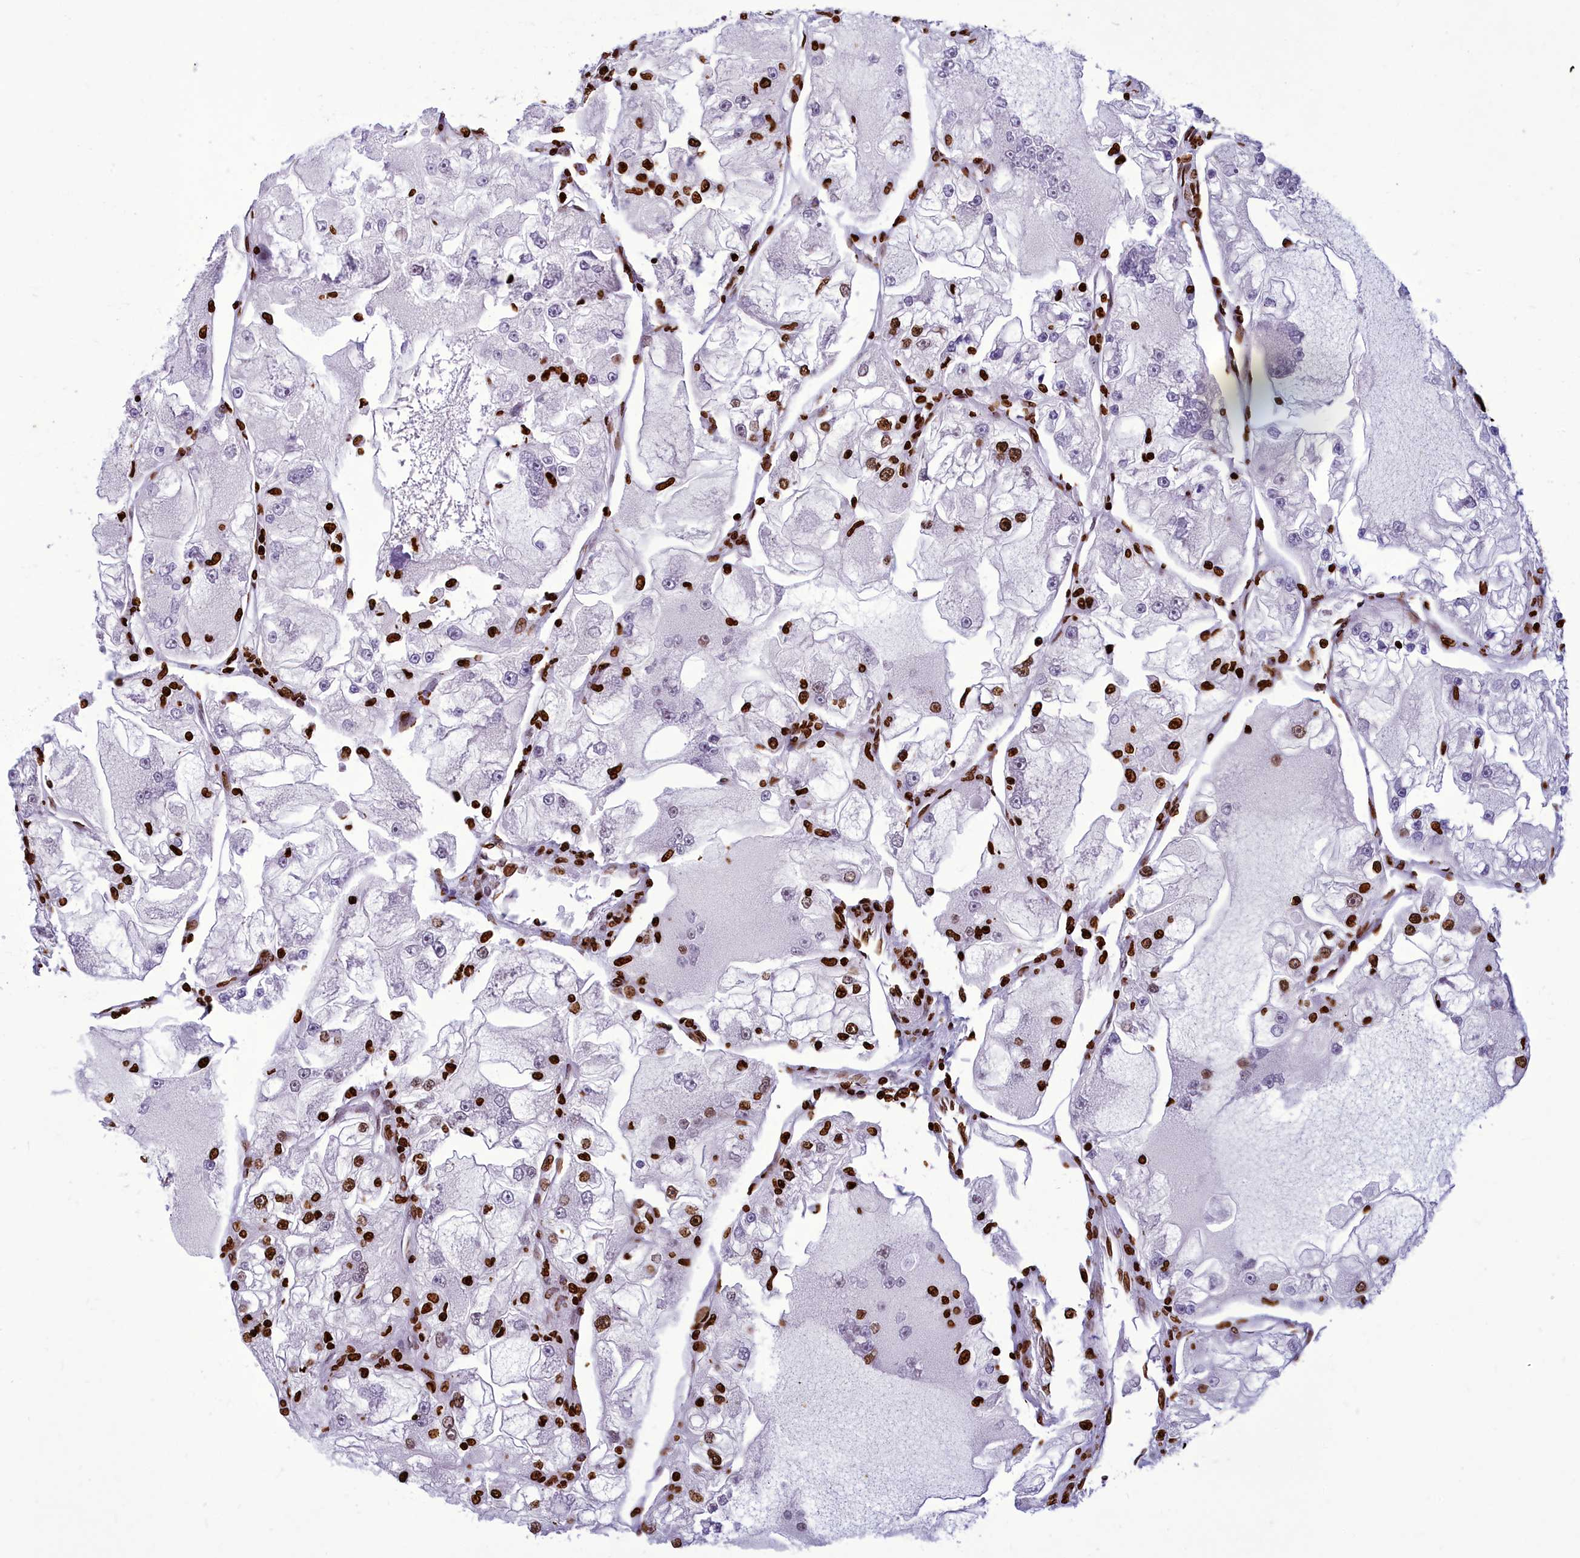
{"staining": {"intensity": "strong", "quantity": "25%-75%", "location": "nuclear"}, "tissue": "renal cancer", "cell_type": "Tumor cells", "image_type": "cancer", "snomed": [{"axis": "morphology", "description": "Adenocarcinoma, NOS"}, {"axis": "topography", "description": "Kidney"}], "caption": "Tumor cells display strong nuclear expression in about 25%-75% of cells in renal cancer.", "gene": "AKAP17A", "patient": {"sex": "female", "age": 72}}